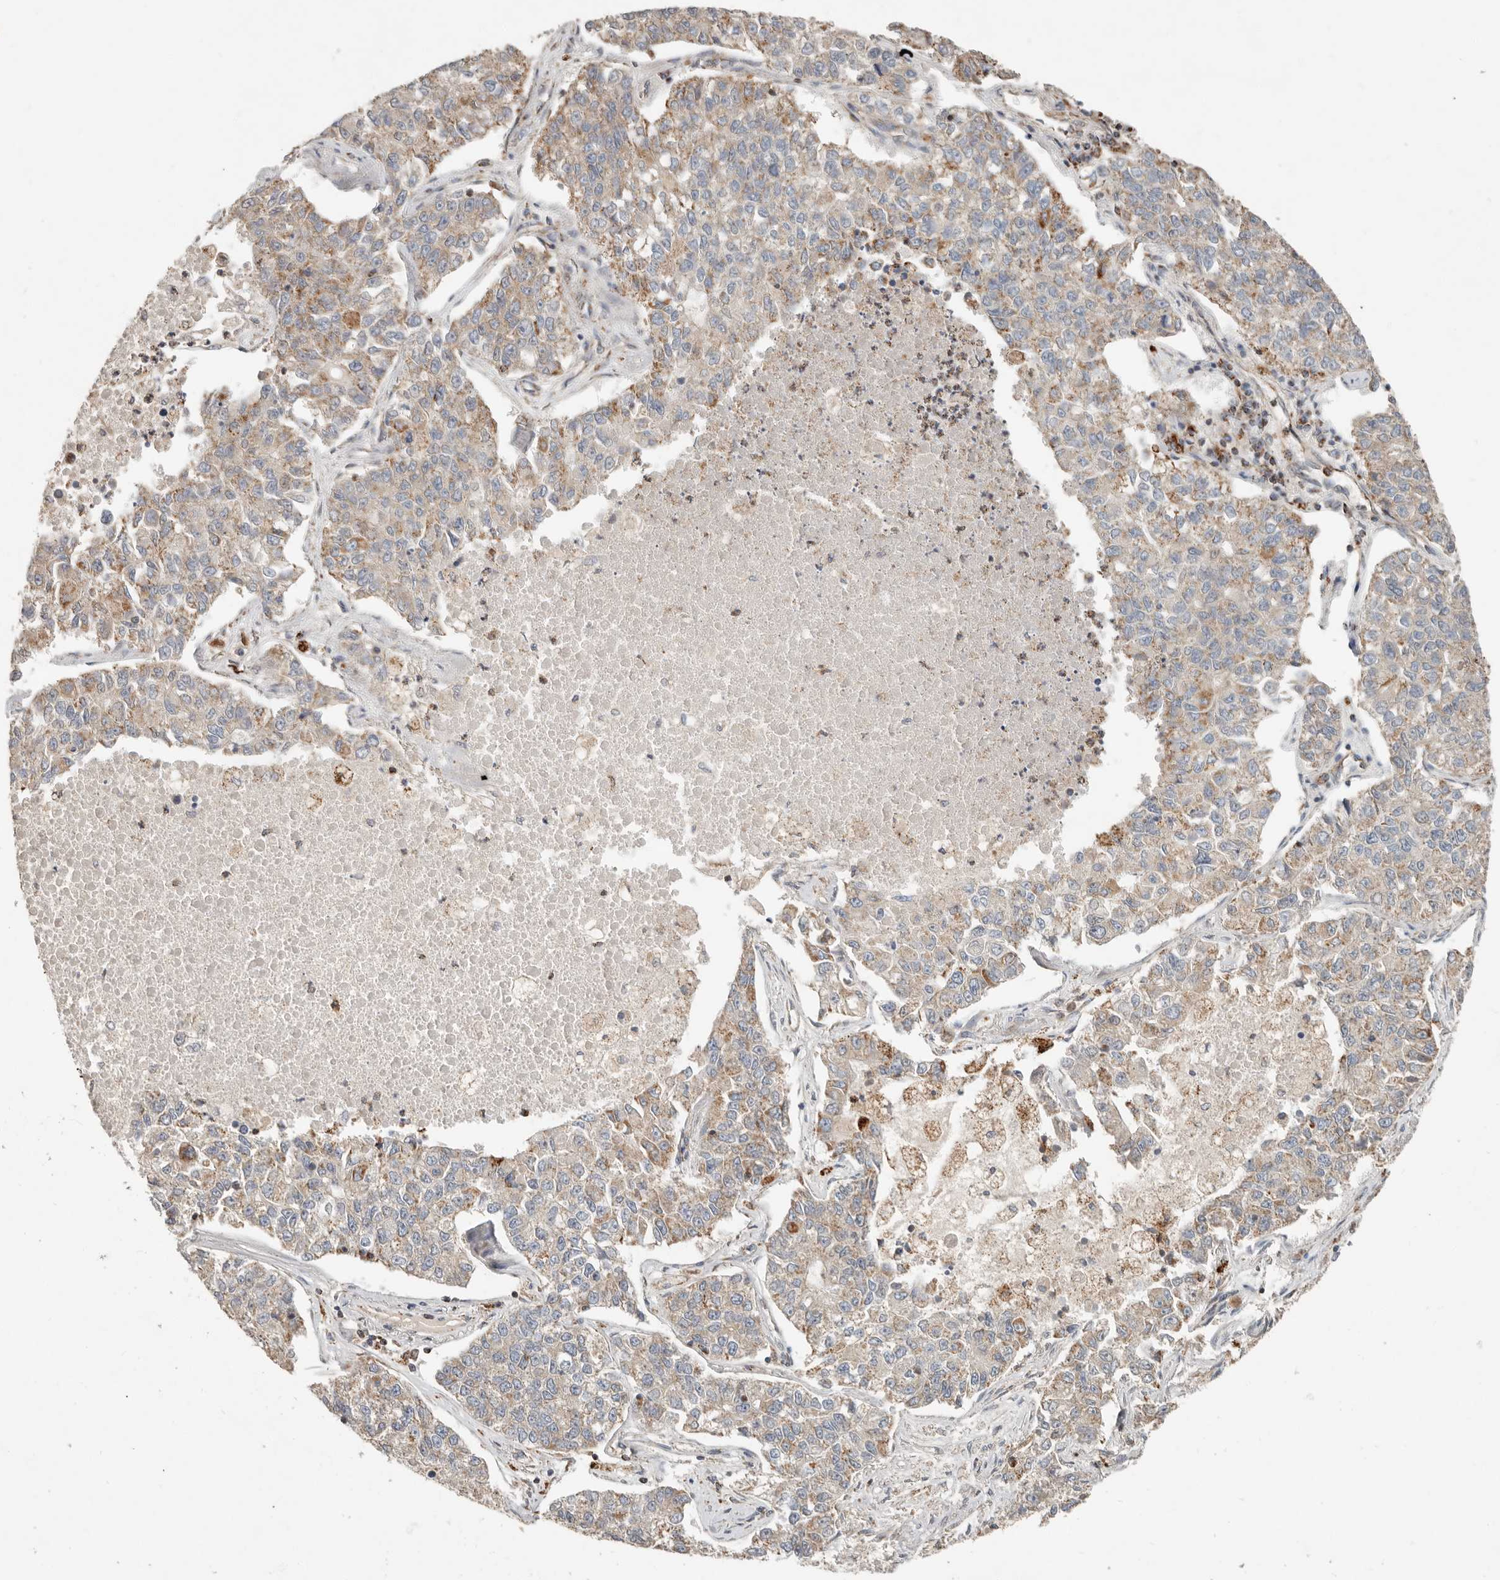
{"staining": {"intensity": "moderate", "quantity": "25%-75%", "location": "cytoplasmic/membranous"}, "tissue": "lung cancer", "cell_type": "Tumor cells", "image_type": "cancer", "snomed": [{"axis": "morphology", "description": "Adenocarcinoma, NOS"}, {"axis": "topography", "description": "Lung"}], "caption": "Brown immunohistochemical staining in lung cancer reveals moderate cytoplasmic/membranous positivity in approximately 25%-75% of tumor cells.", "gene": "ARHGEF10L", "patient": {"sex": "male", "age": 49}}